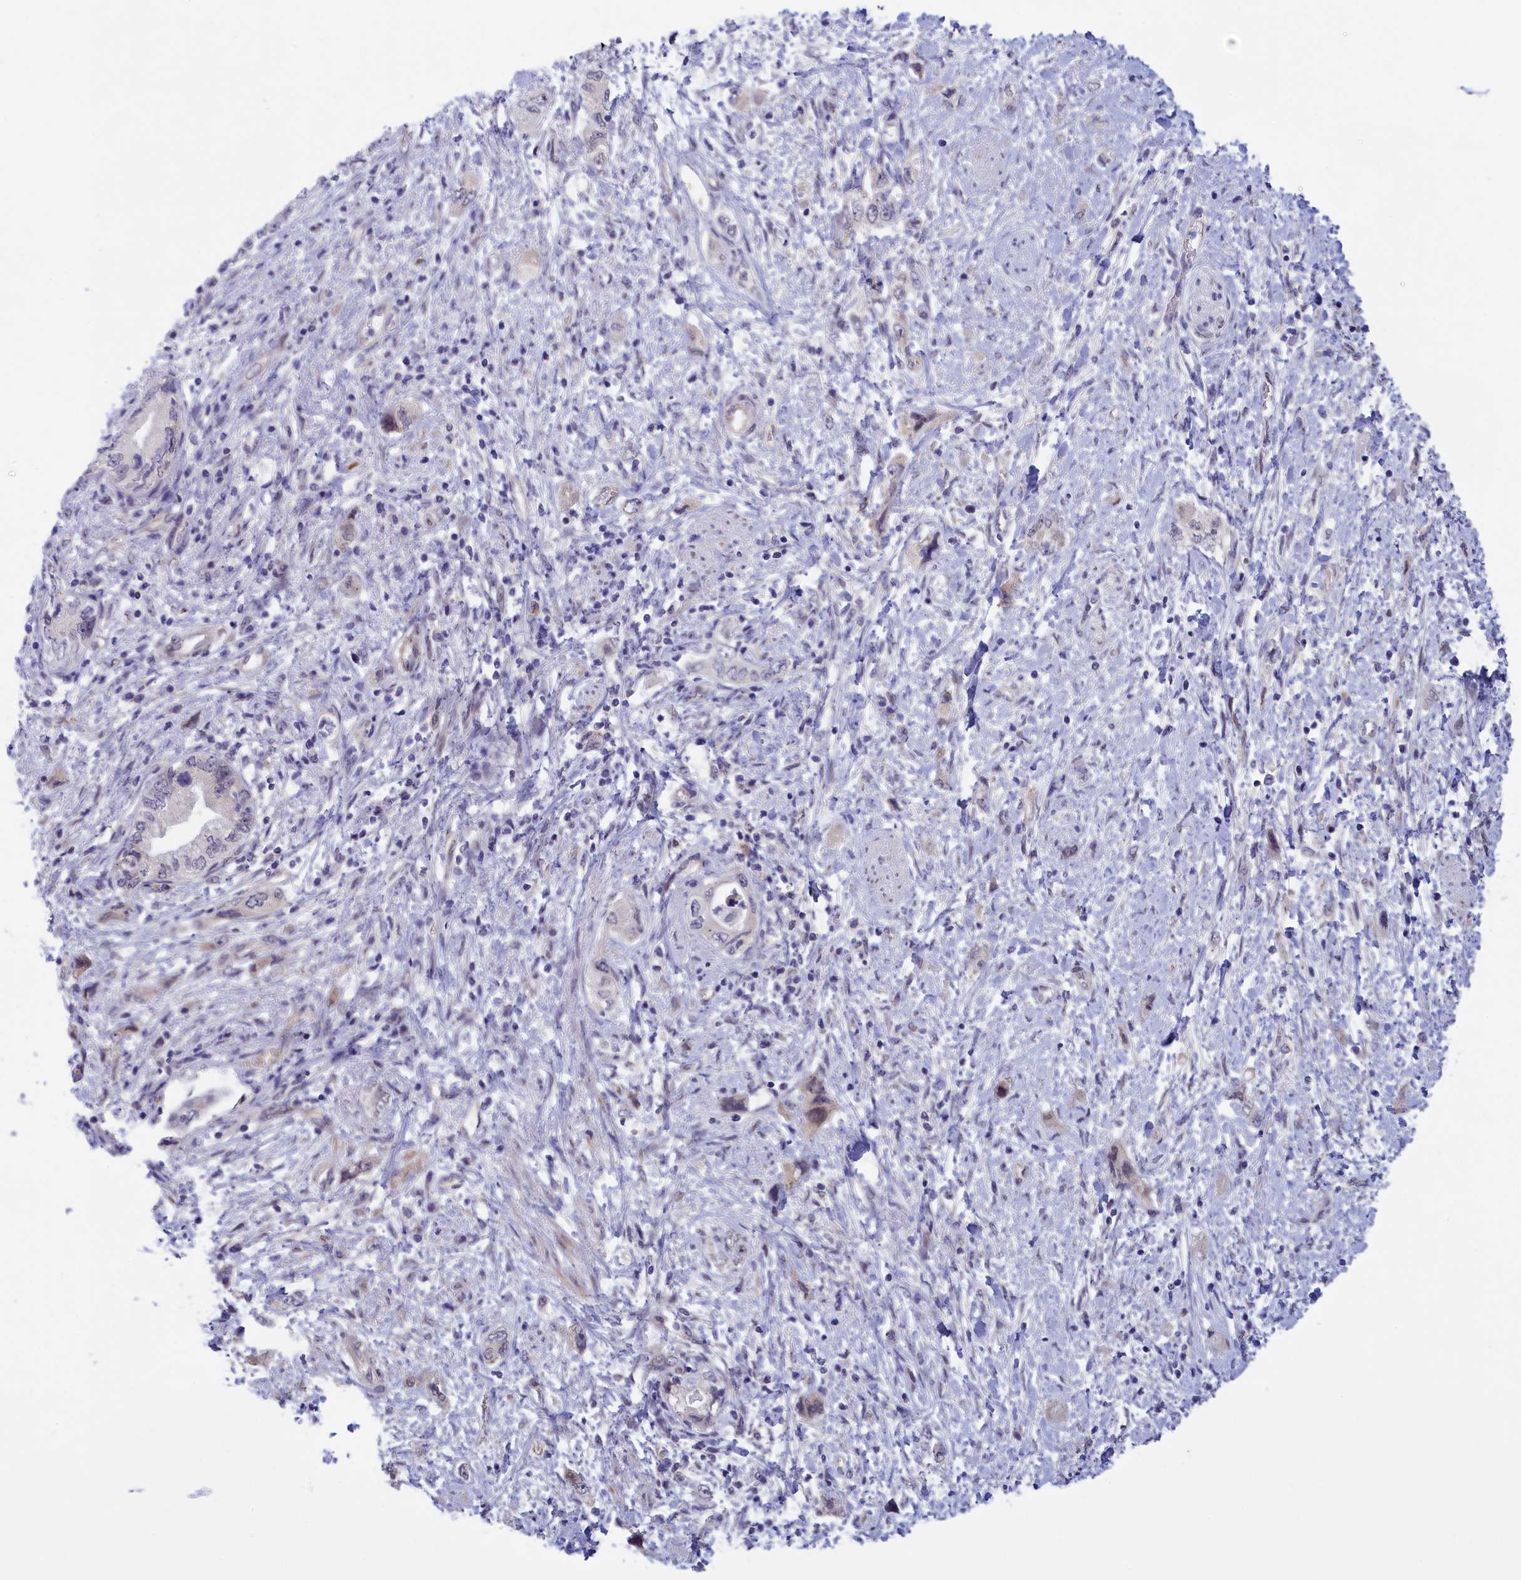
{"staining": {"intensity": "negative", "quantity": "none", "location": "none"}, "tissue": "pancreatic cancer", "cell_type": "Tumor cells", "image_type": "cancer", "snomed": [{"axis": "morphology", "description": "Adenocarcinoma, NOS"}, {"axis": "topography", "description": "Pancreas"}], "caption": "A high-resolution image shows immunohistochemistry (IHC) staining of pancreatic cancer (adenocarcinoma), which exhibits no significant expression in tumor cells.", "gene": "IGFALS", "patient": {"sex": "female", "age": 73}}